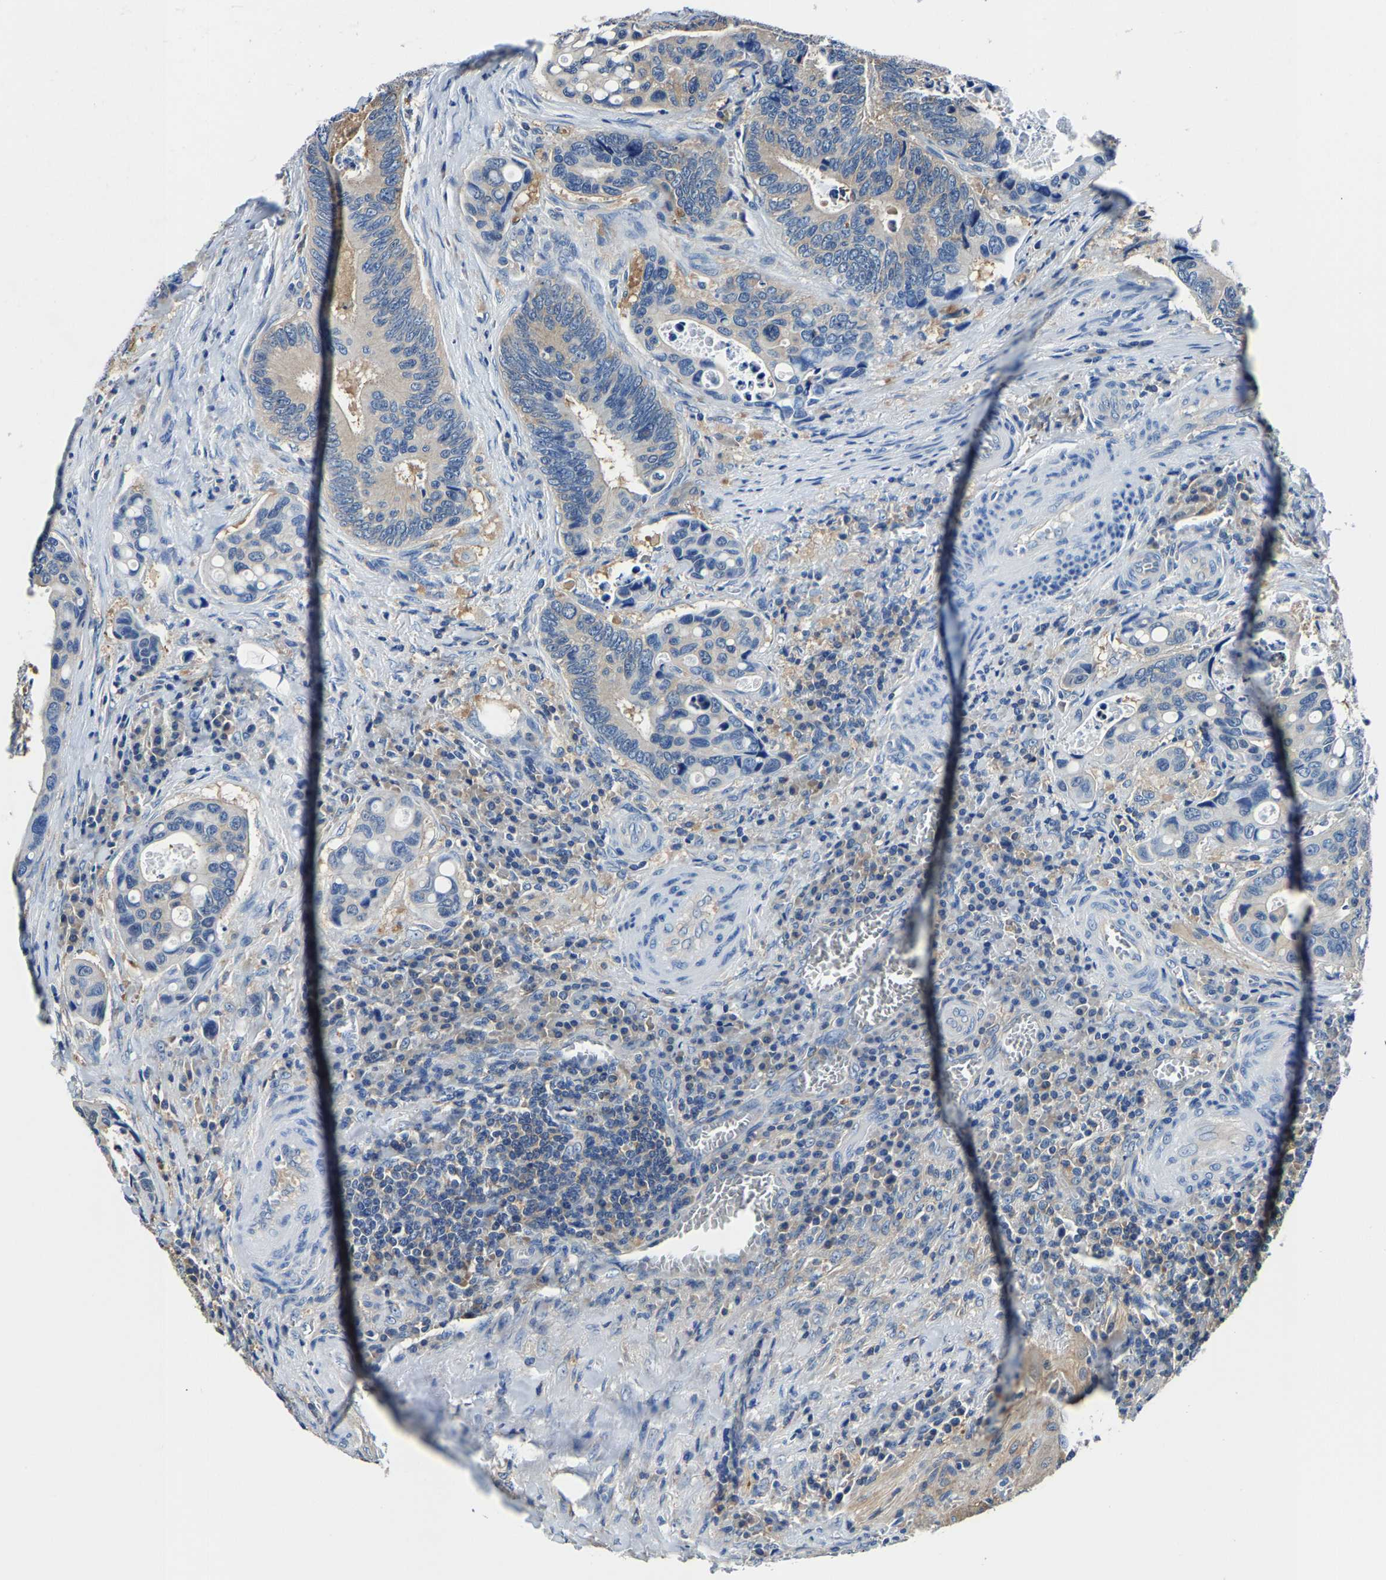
{"staining": {"intensity": "weak", "quantity": "<25%", "location": "cytoplasmic/membranous"}, "tissue": "colorectal cancer", "cell_type": "Tumor cells", "image_type": "cancer", "snomed": [{"axis": "morphology", "description": "Inflammation, NOS"}, {"axis": "morphology", "description": "Adenocarcinoma, NOS"}, {"axis": "topography", "description": "Colon"}], "caption": "High power microscopy histopathology image of an immunohistochemistry photomicrograph of adenocarcinoma (colorectal), revealing no significant expression in tumor cells.", "gene": "ALDOB", "patient": {"sex": "male", "age": 72}}